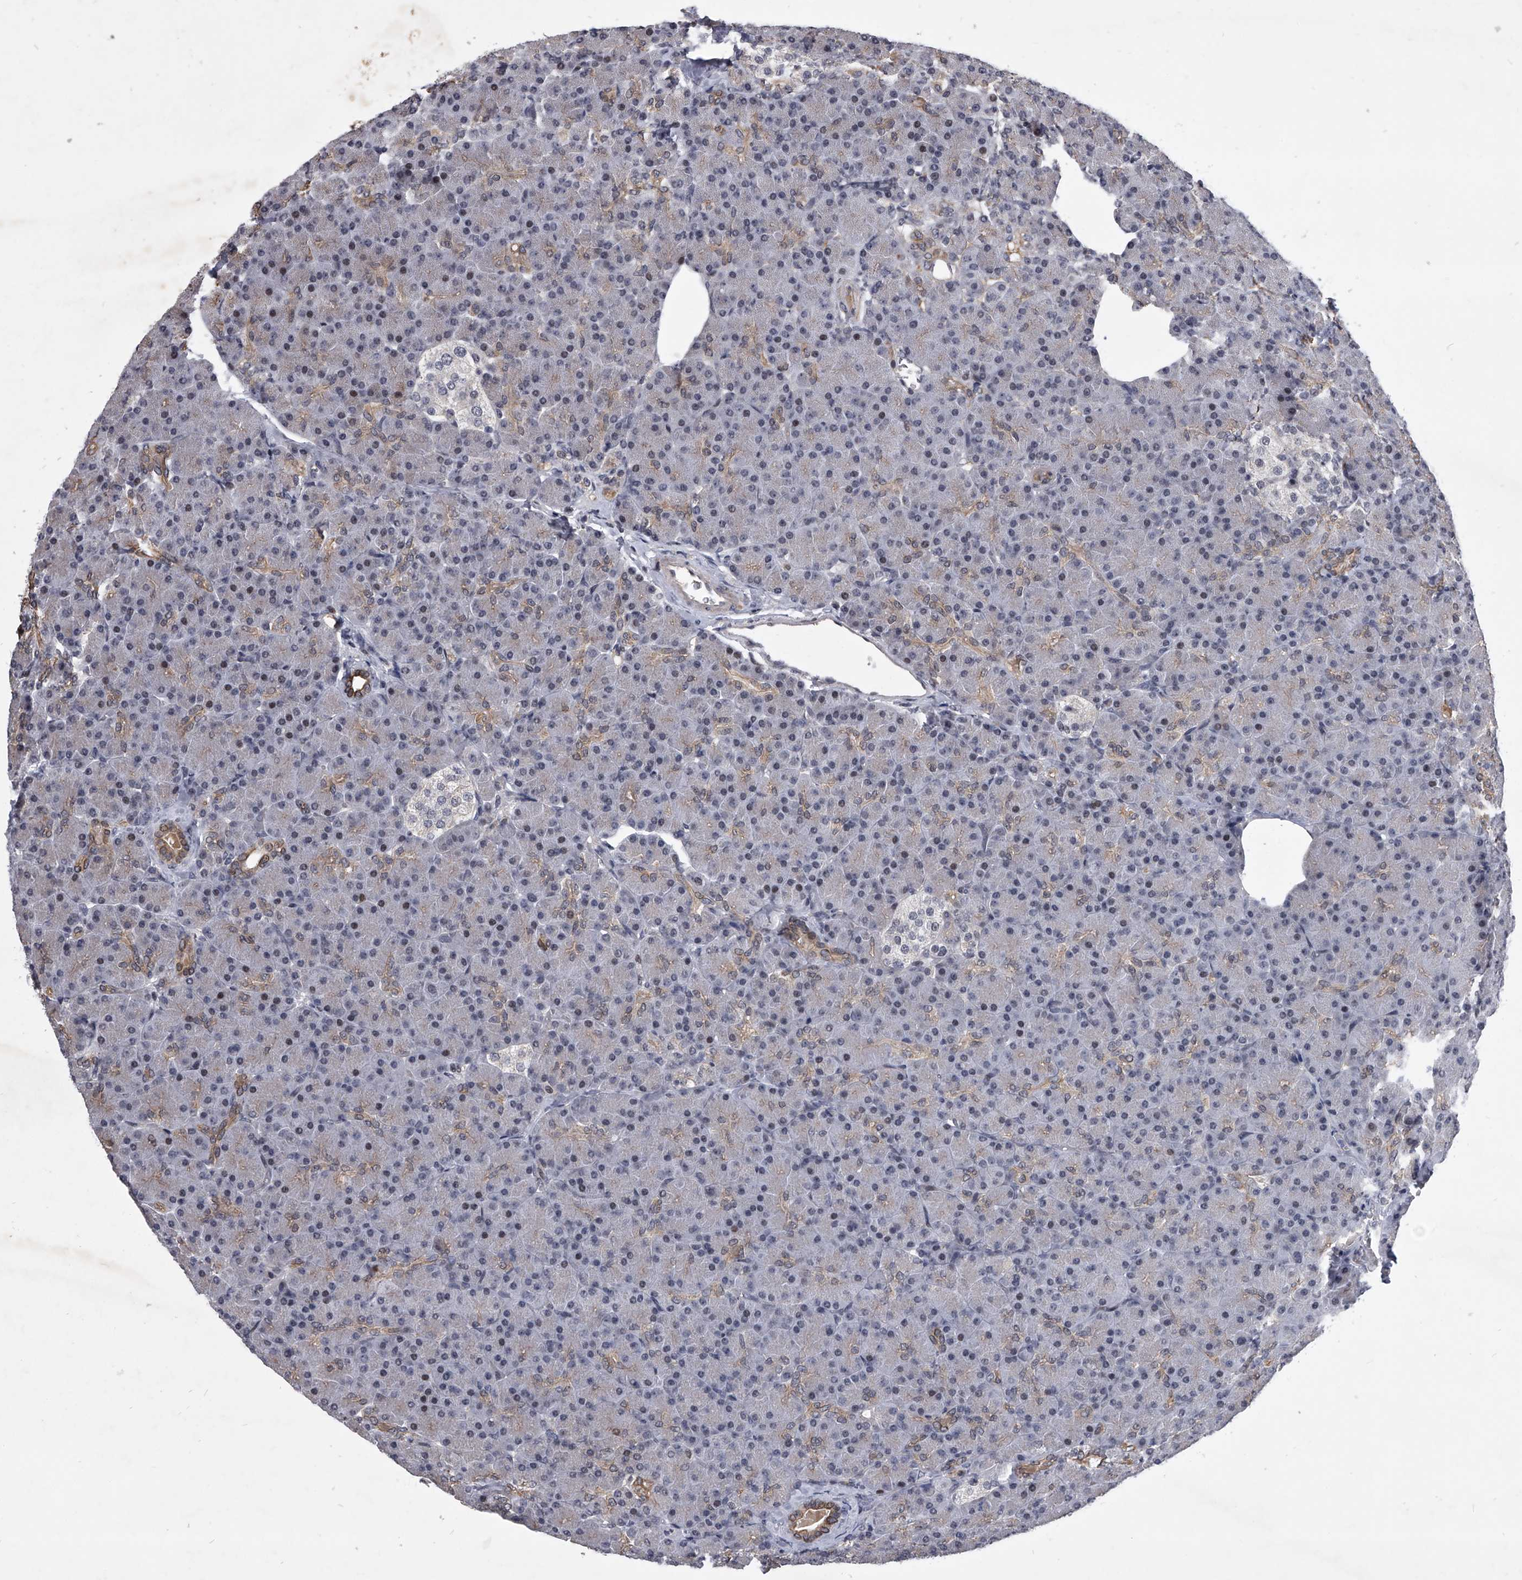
{"staining": {"intensity": "moderate", "quantity": "<25%", "location": "cytoplasmic/membranous"}, "tissue": "pancreas", "cell_type": "Exocrine glandular cells", "image_type": "normal", "snomed": [{"axis": "morphology", "description": "Normal tissue, NOS"}, {"axis": "topography", "description": "Pancreas"}], "caption": "A photomicrograph of human pancreas stained for a protein reveals moderate cytoplasmic/membranous brown staining in exocrine glandular cells. The staining was performed using DAB to visualize the protein expression in brown, while the nuclei were stained in blue with hematoxylin (Magnification: 20x).", "gene": "ZNF76", "patient": {"sex": "female", "age": 43}}